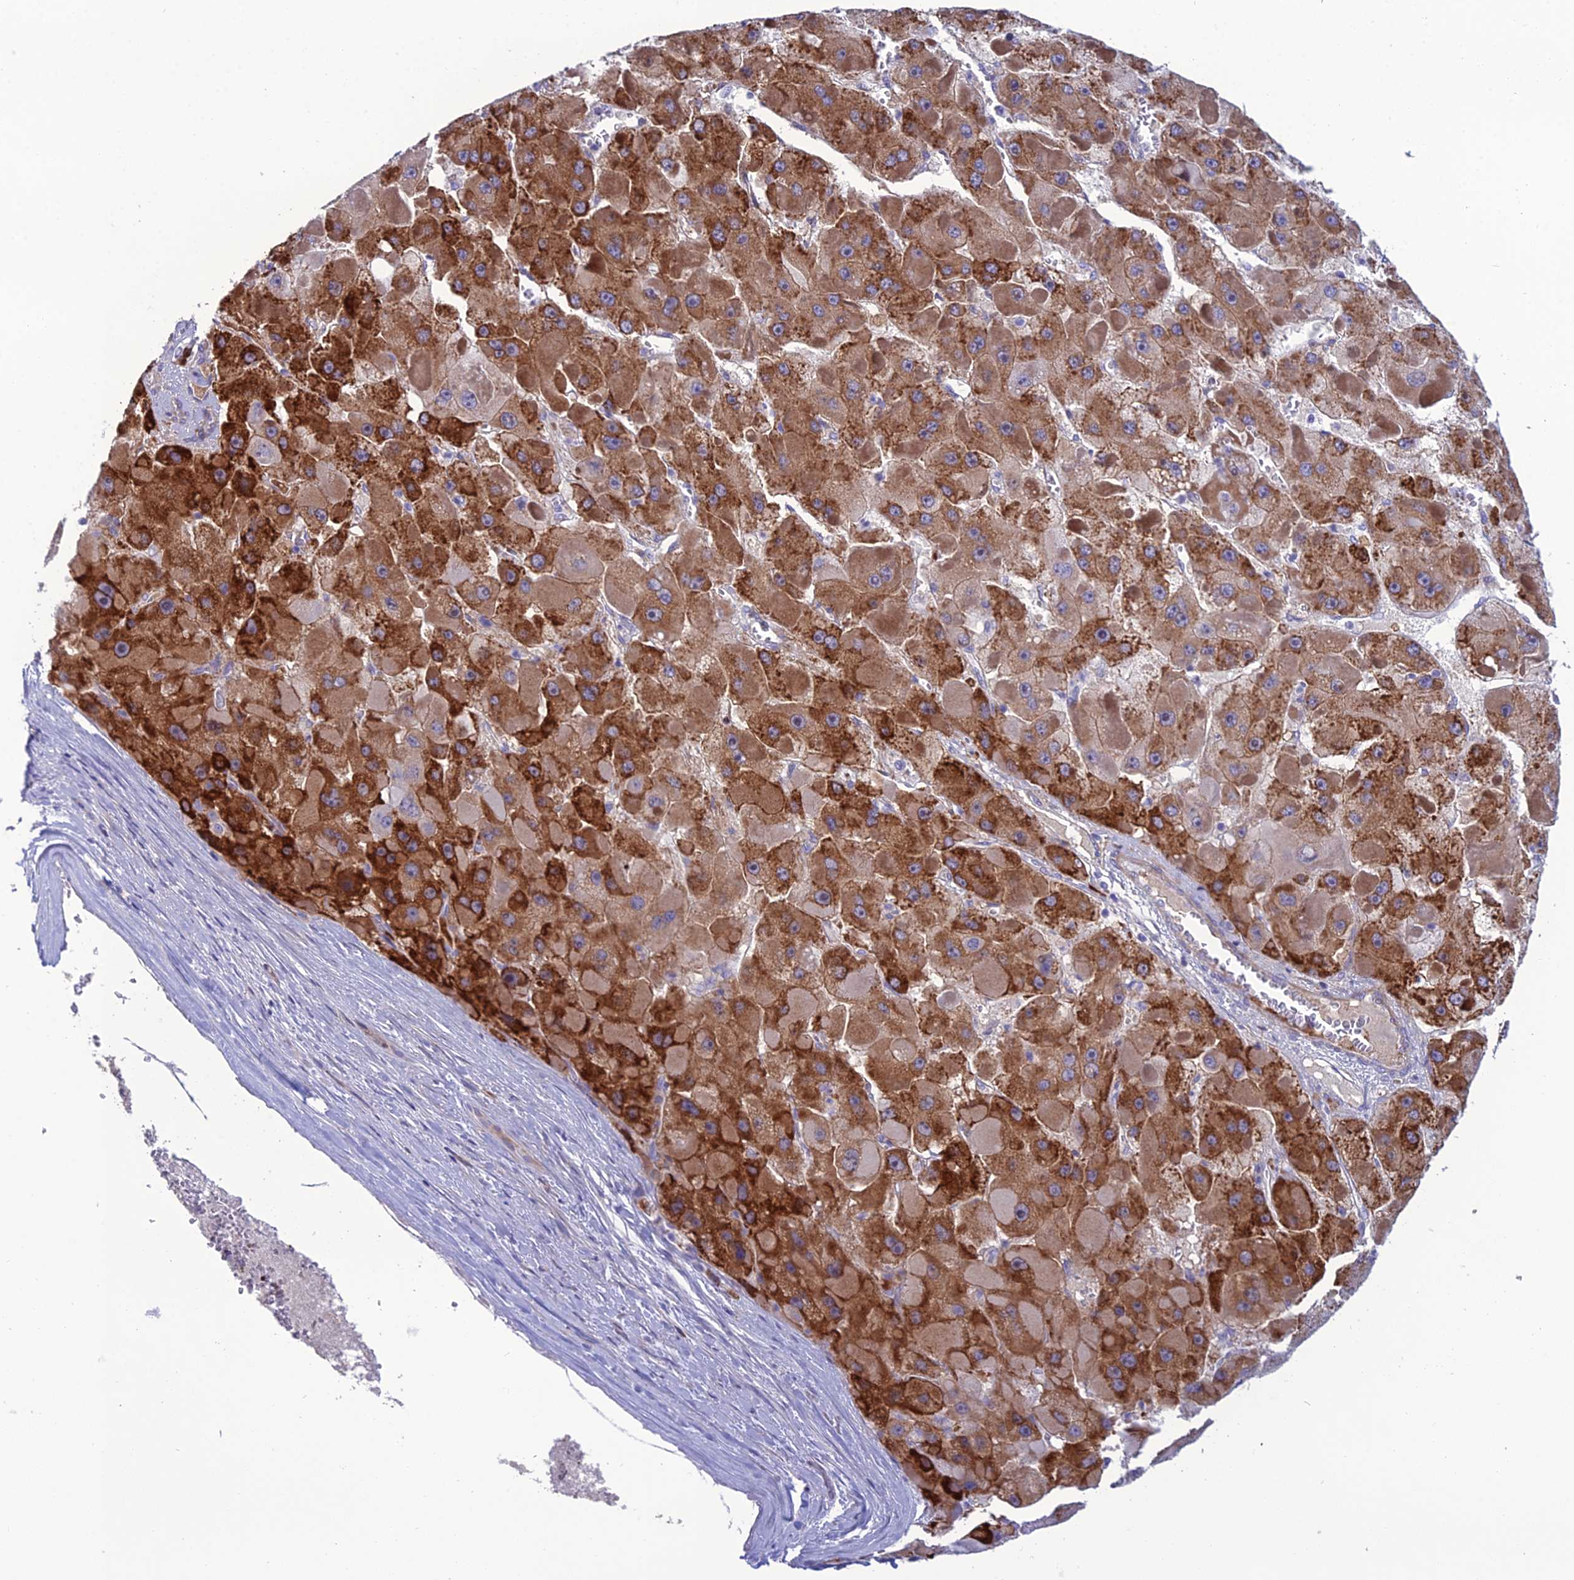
{"staining": {"intensity": "strong", "quantity": ">75%", "location": "cytoplasmic/membranous"}, "tissue": "liver cancer", "cell_type": "Tumor cells", "image_type": "cancer", "snomed": [{"axis": "morphology", "description": "Carcinoma, Hepatocellular, NOS"}, {"axis": "topography", "description": "Liver"}], "caption": "The immunohistochemical stain labels strong cytoplasmic/membranous expression in tumor cells of liver hepatocellular carcinoma tissue. The staining was performed using DAB (3,3'-diaminobenzidine) to visualize the protein expression in brown, while the nuclei were stained in blue with hematoxylin (Magnification: 20x).", "gene": "OR56B1", "patient": {"sex": "female", "age": 73}}